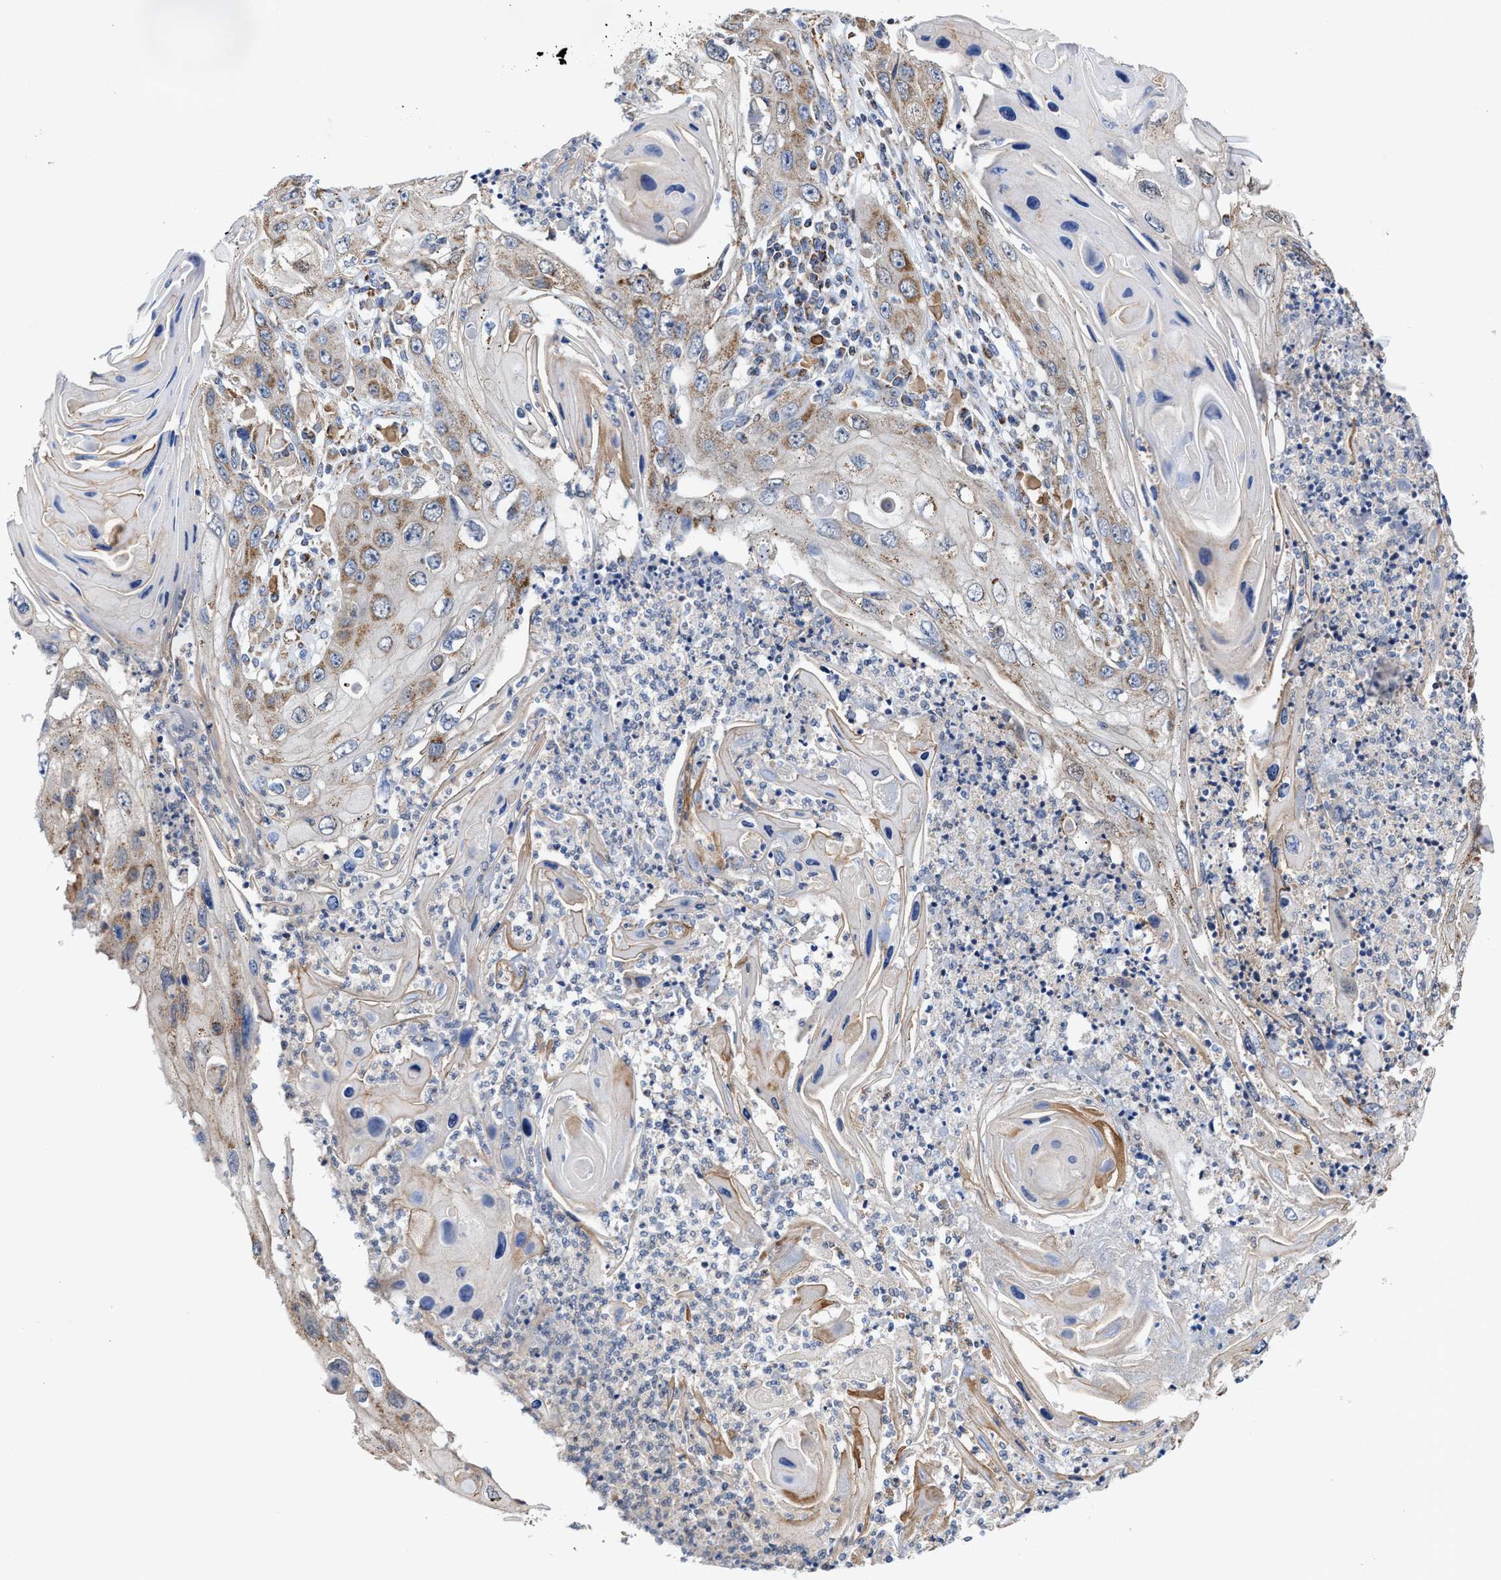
{"staining": {"intensity": "moderate", "quantity": ">75%", "location": "cytoplasmic/membranous"}, "tissue": "skin cancer", "cell_type": "Tumor cells", "image_type": "cancer", "snomed": [{"axis": "morphology", "description": "Squamous cell carcinoma, NOS"}, {"axis": "topography", "description": "Skin"}], "caption": "Moderate cytoplasmic/membranous protein expression is present in approximately >75% of tumor cells in skin squamous cell carcinoma.", "gene": "MECR", "patient": {"sex": "male", "age": 55}}